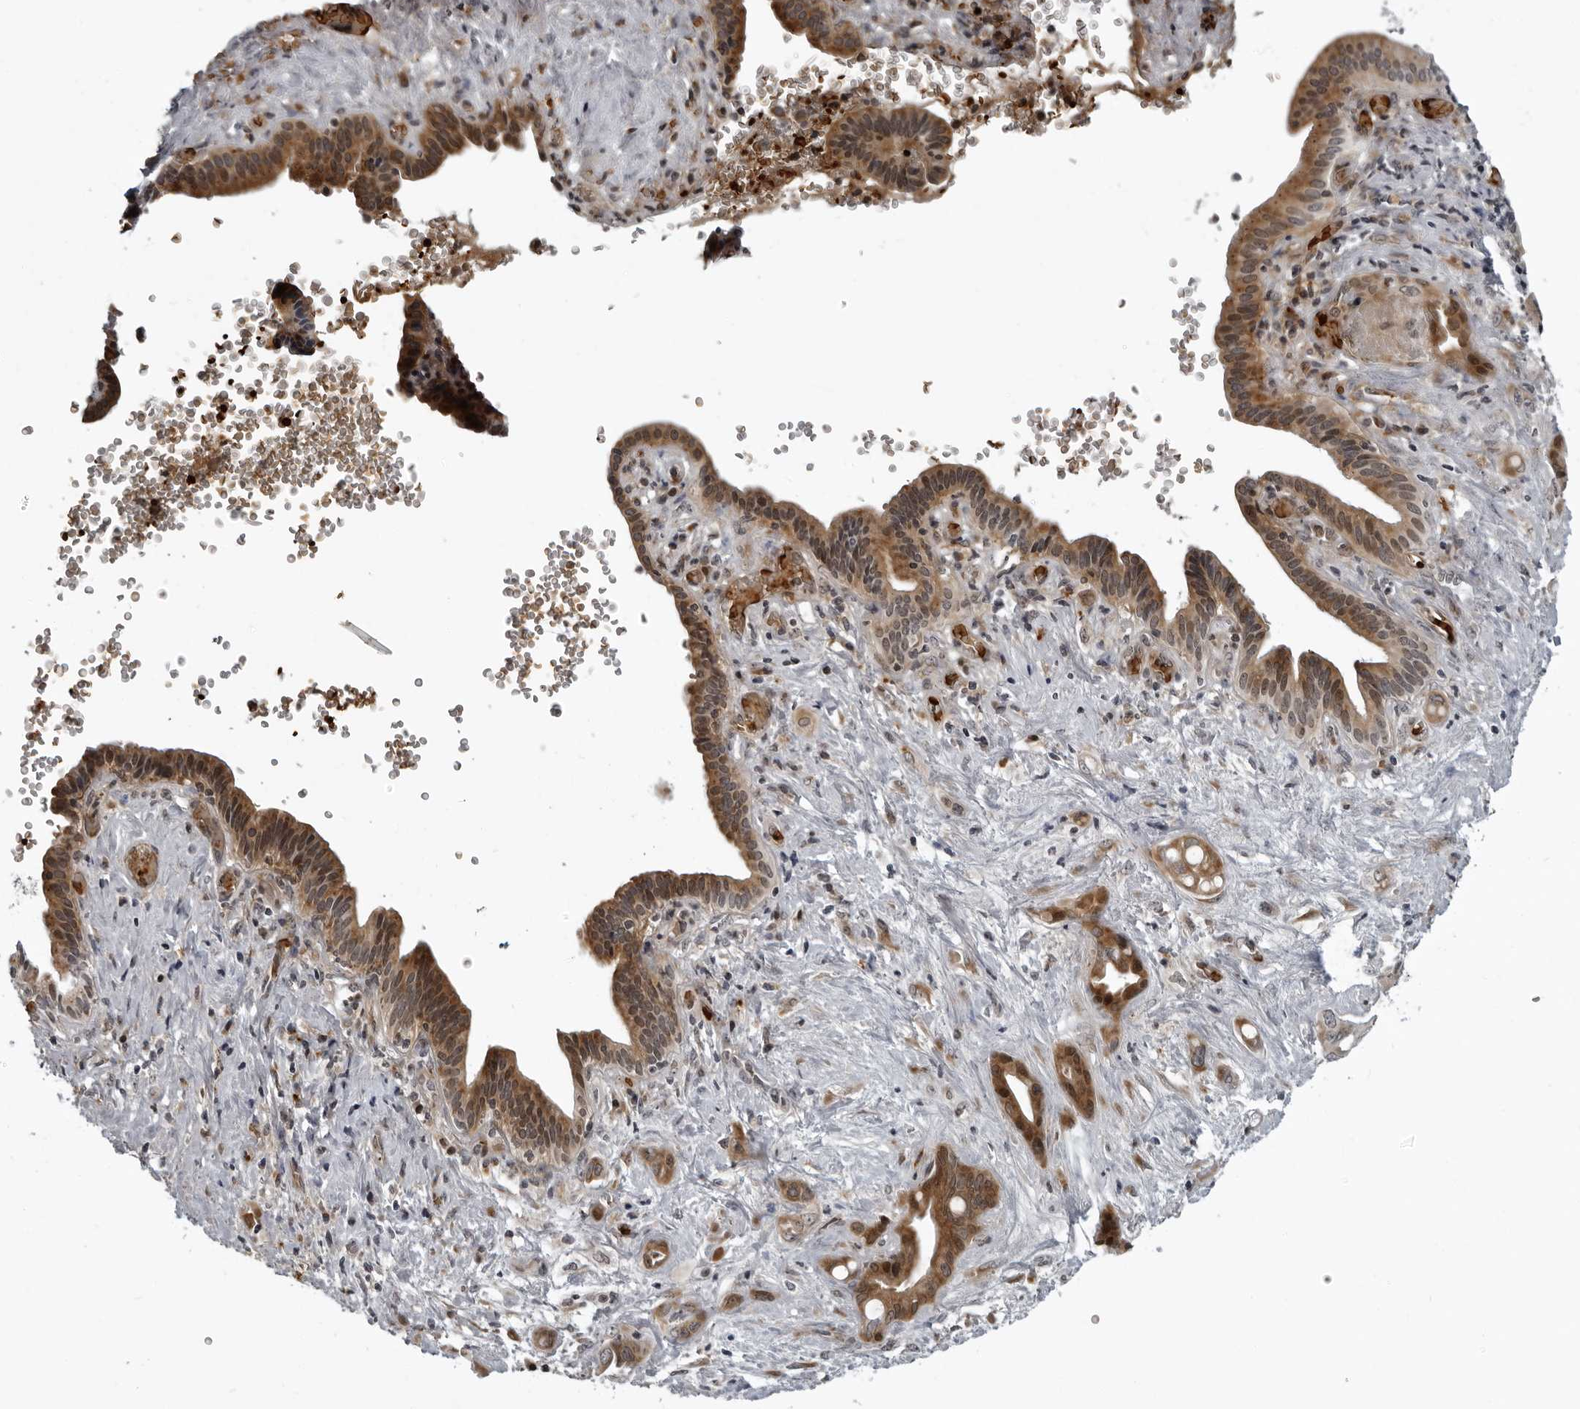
{"staining": {"intensity": "strong", "quantity": ">75%", "location": "cytoplasmic/membranous"}, "tissue": "liver cancer", "cell_type": "Tumor cells", "image_type": "cancer", "snomed": [{"axis": "morphology", "description": "Cholangiocarcinoma"}, {"axis": "topography", "description": "Liver"}], "caption": "Strong cytoplasmic/membranous expression for a protein is present in about >75% of tumor cells of liver cancer using IHC.", "gene": "THOP1", "patient": {"sex": "female", "age": 68}}